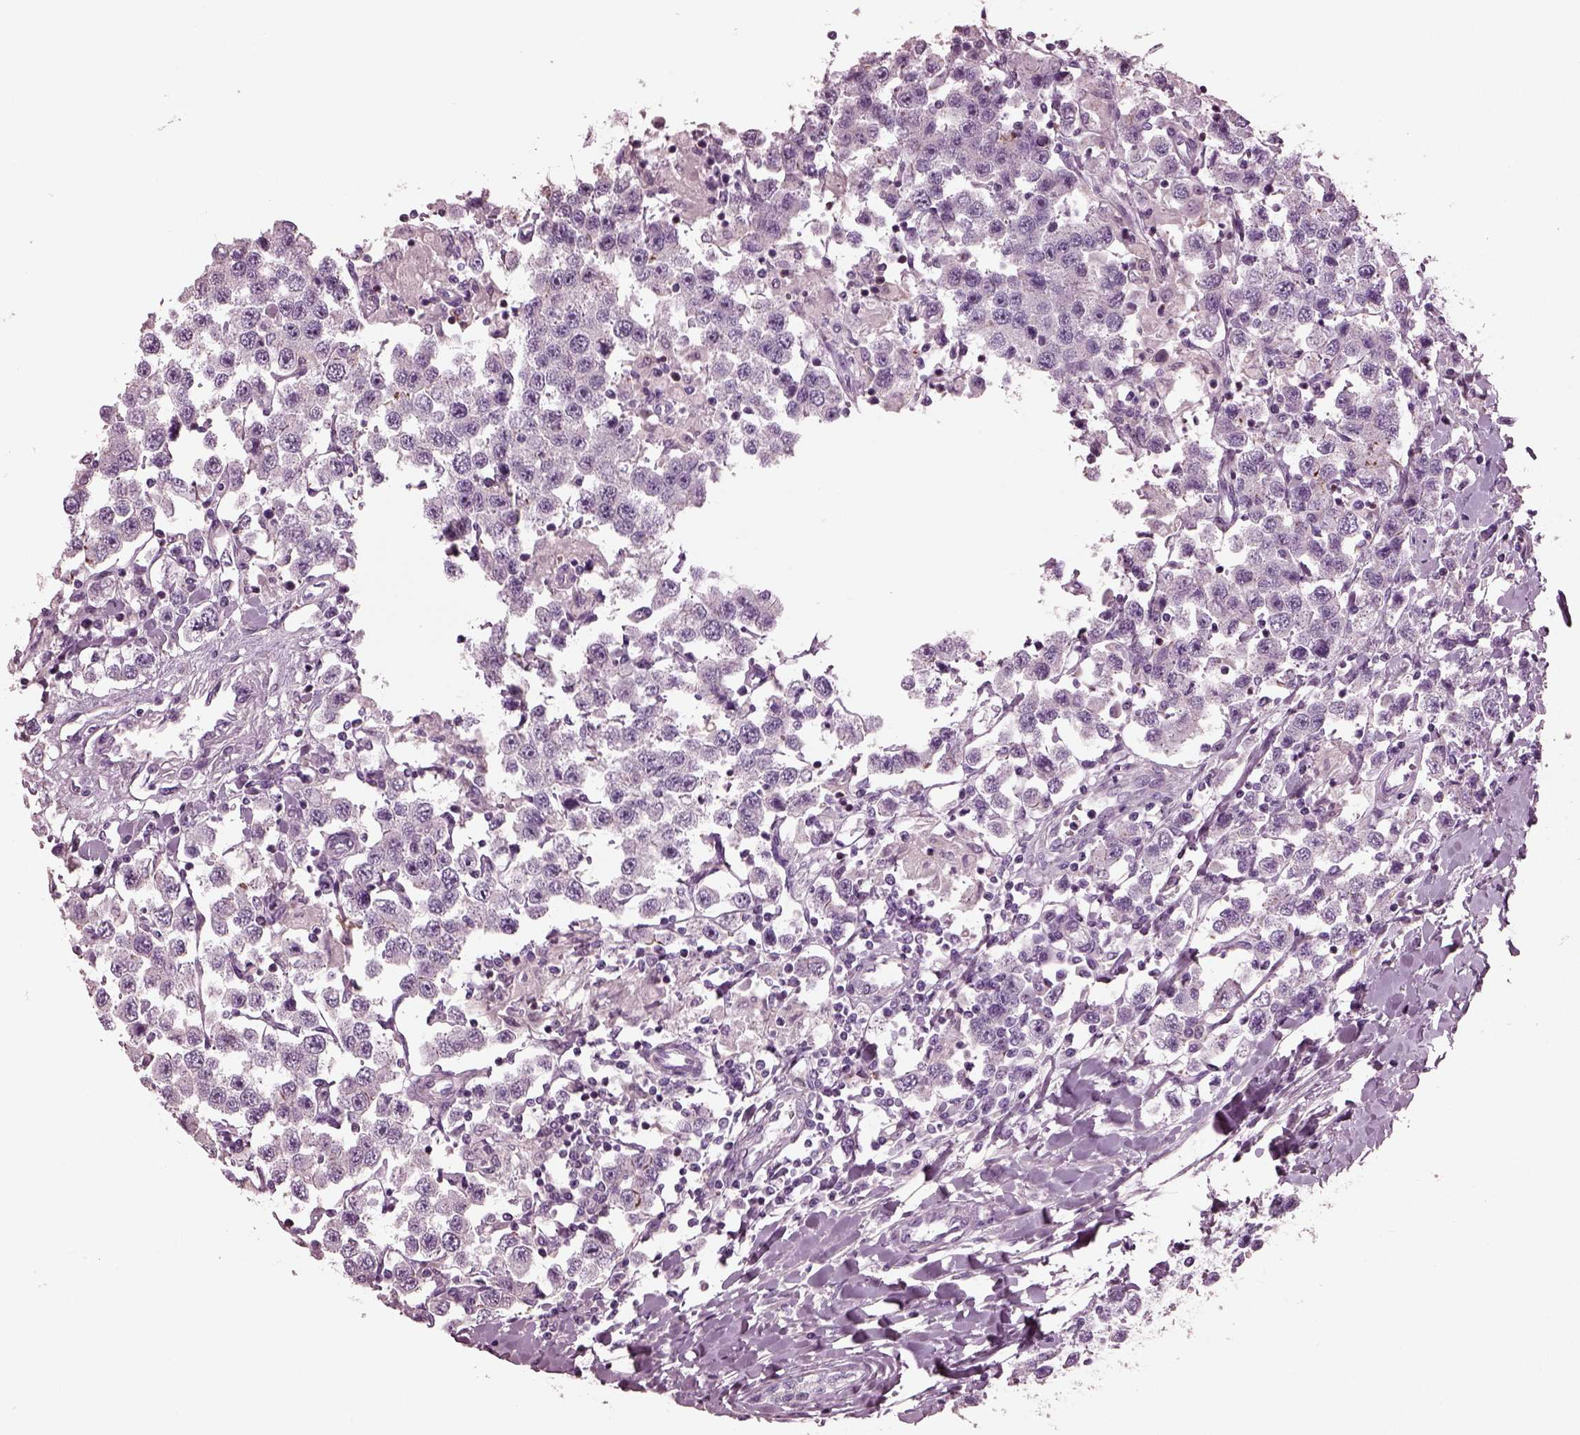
{"staining": {"intensity": "negative", "quantity": "none", "location": "none"}, "tissue": "testis cancer", "cell_type": "Tumor cells", "image_type": "cancer", "snomed": [{"axis": "morphology", "description": "Seminoma, NOS"}, {"axis": "topography", "description": "Testis"}], "caption": "A histopathology image of seminoma (testis) stained for a protein exhibits no brown staining in tumor cells.", "gene": "GDF11", "patient": {"sex": "male", "age": 45}}